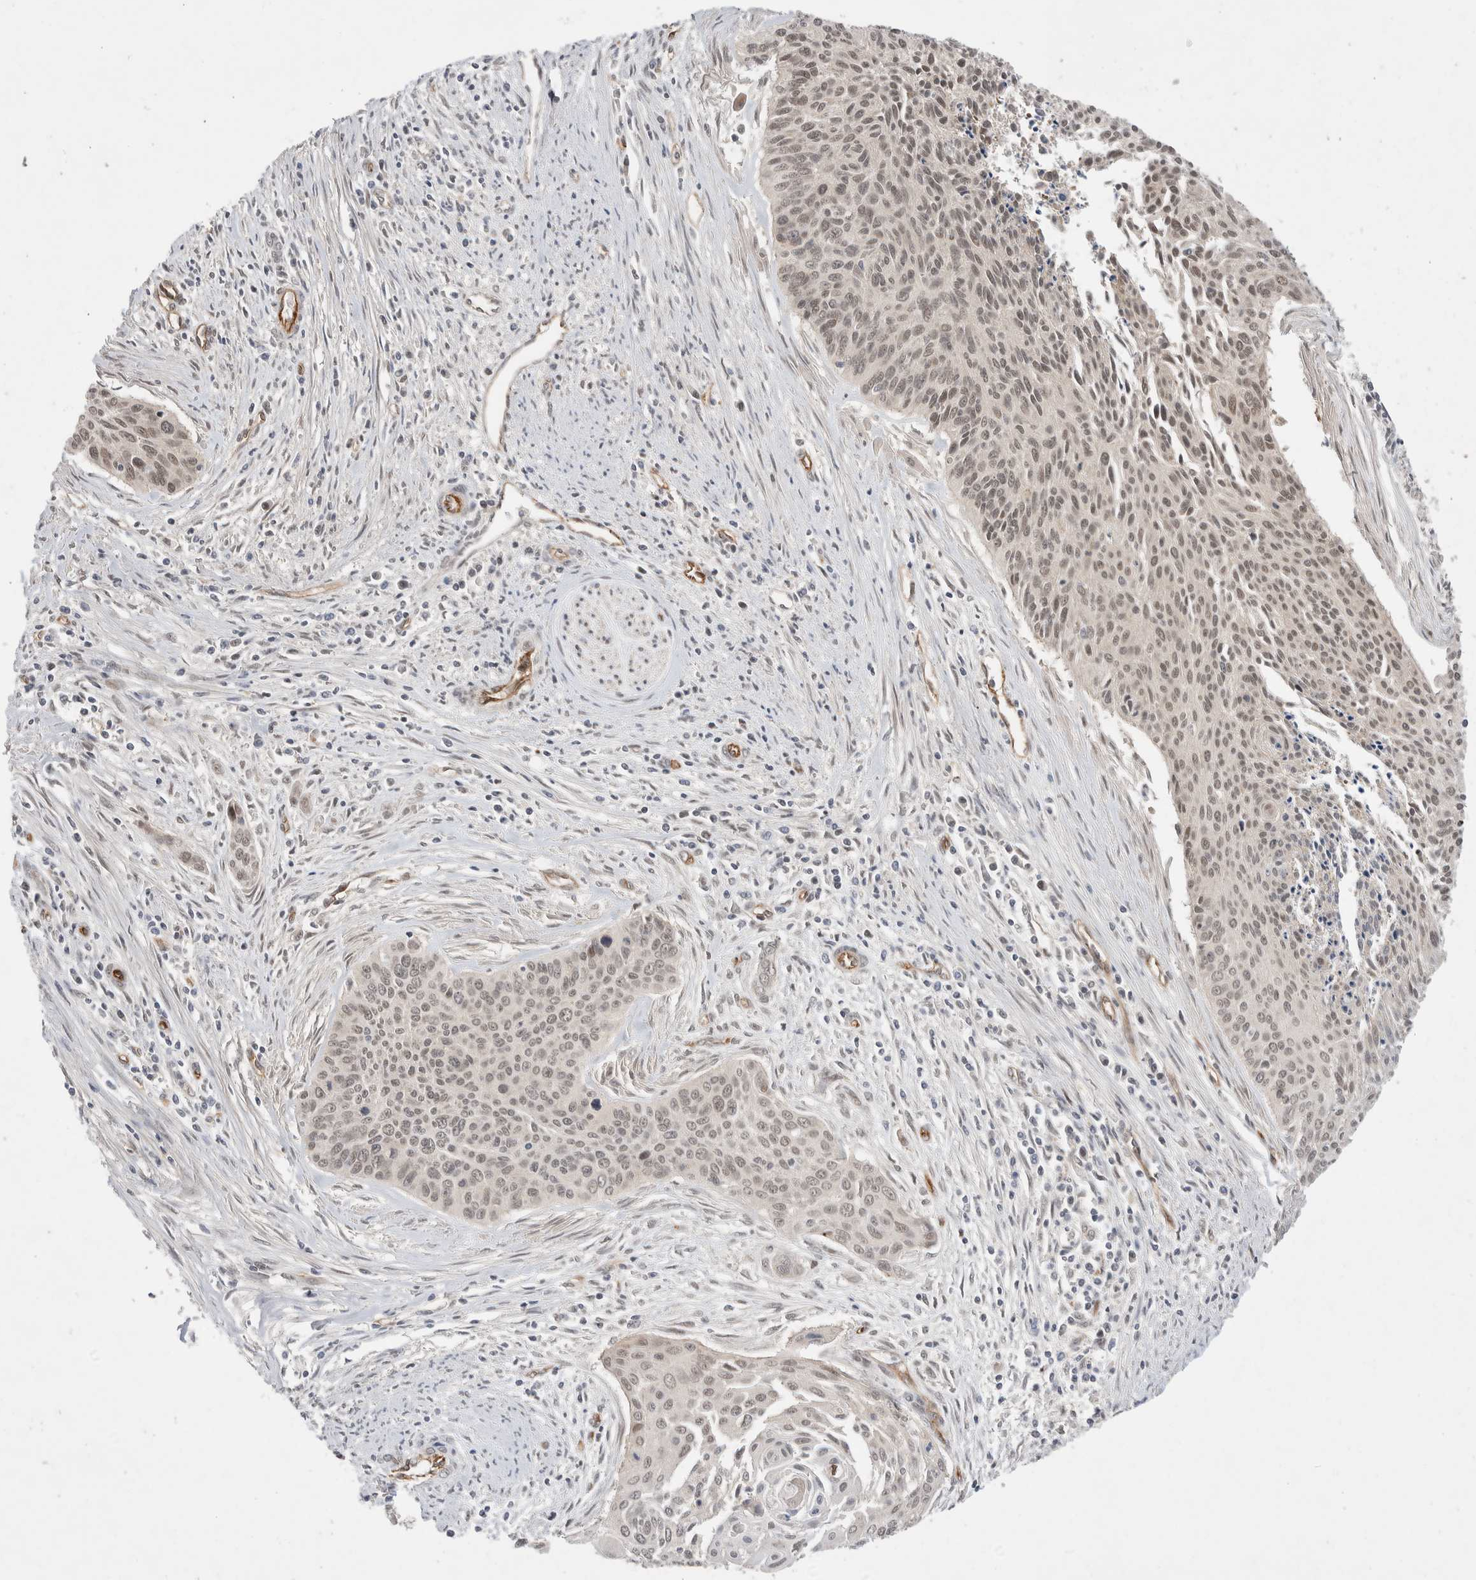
{"staining": {"intensity": "moderate", "quantity": "25%-75%", "location": "cytoplasmic/membranous,nuclear"}, "tissue": "cervical cancer", "cell_type": "Tumor cells", "image_type": "cancer", "snomed": [{"axis": "morphology", "description": "Squamous cell carcinoma, NOS"}, {"axis": "topography", "description": "Cervix"}], "caption": "Protein staining reveals moderate cytoplasmic/membranous and nuclear positivity in approximately 25%-75% of tumor cells in cervical cancer. The protein is shown in brown color, while the nuclei are stained blue.", "gene": "ZNF704", "patient": {"sex": "female", "age": 55}}